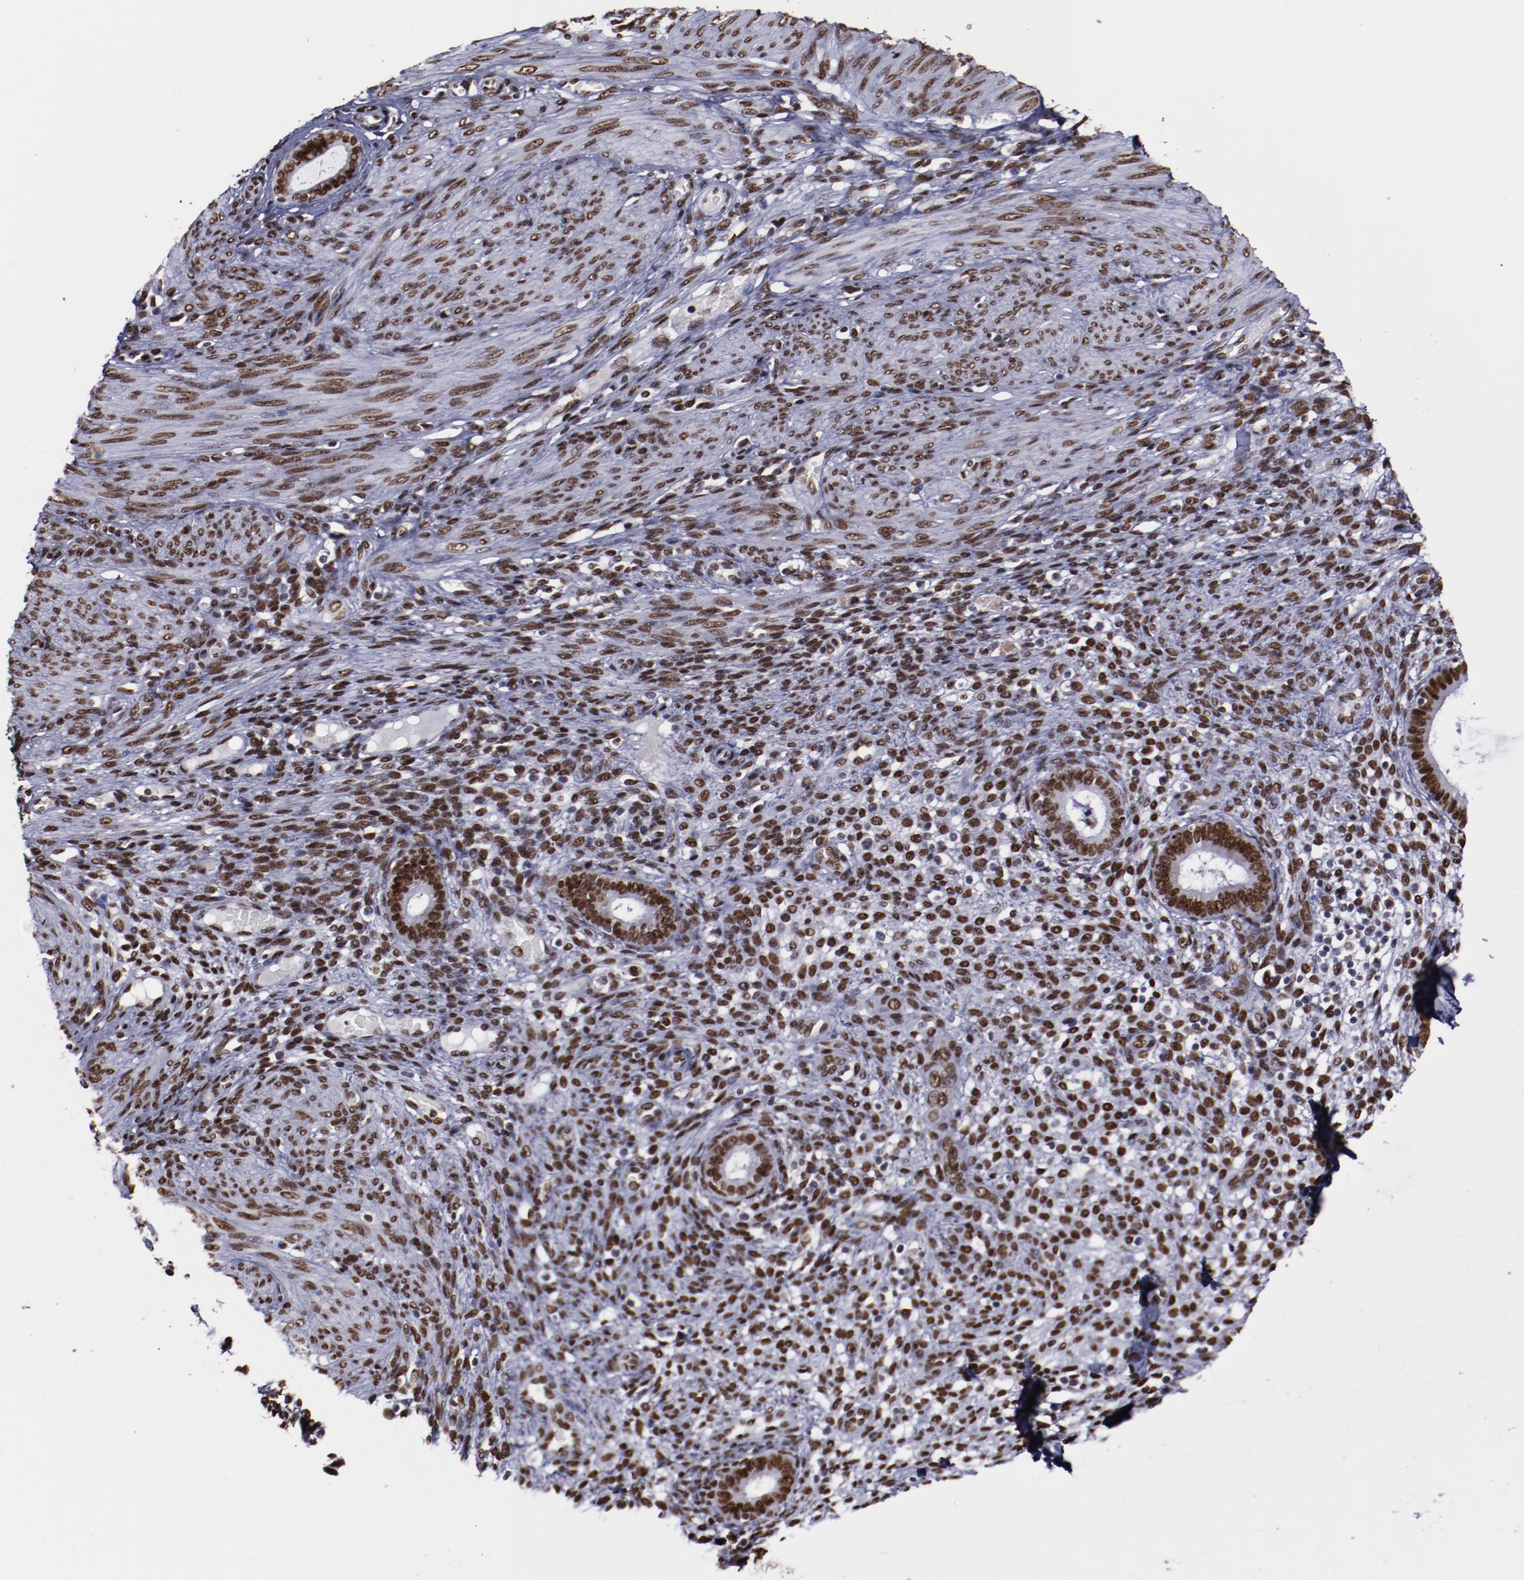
{"staining": {"intensity": "strong", "quantity": ">75%", "location": "nuclear"}, "tissue": "endometrium", "cell_type": "Cells in endometrial stroma", "image_type": "normal", "snomed": [{"axis": "morphology", "description": "Normal tissue, NOS"}, {"axis": "topography", "description": "Endometrium"}], "caption": "A brown stain shows strong nuclear staining of a protein in cells in endometrial stroma of normal endometrium. (Brightfield microscopy of DAB IHC at high magnification).", "gene": "APEX1", "patient": {"sex": "female", "age": 72}}